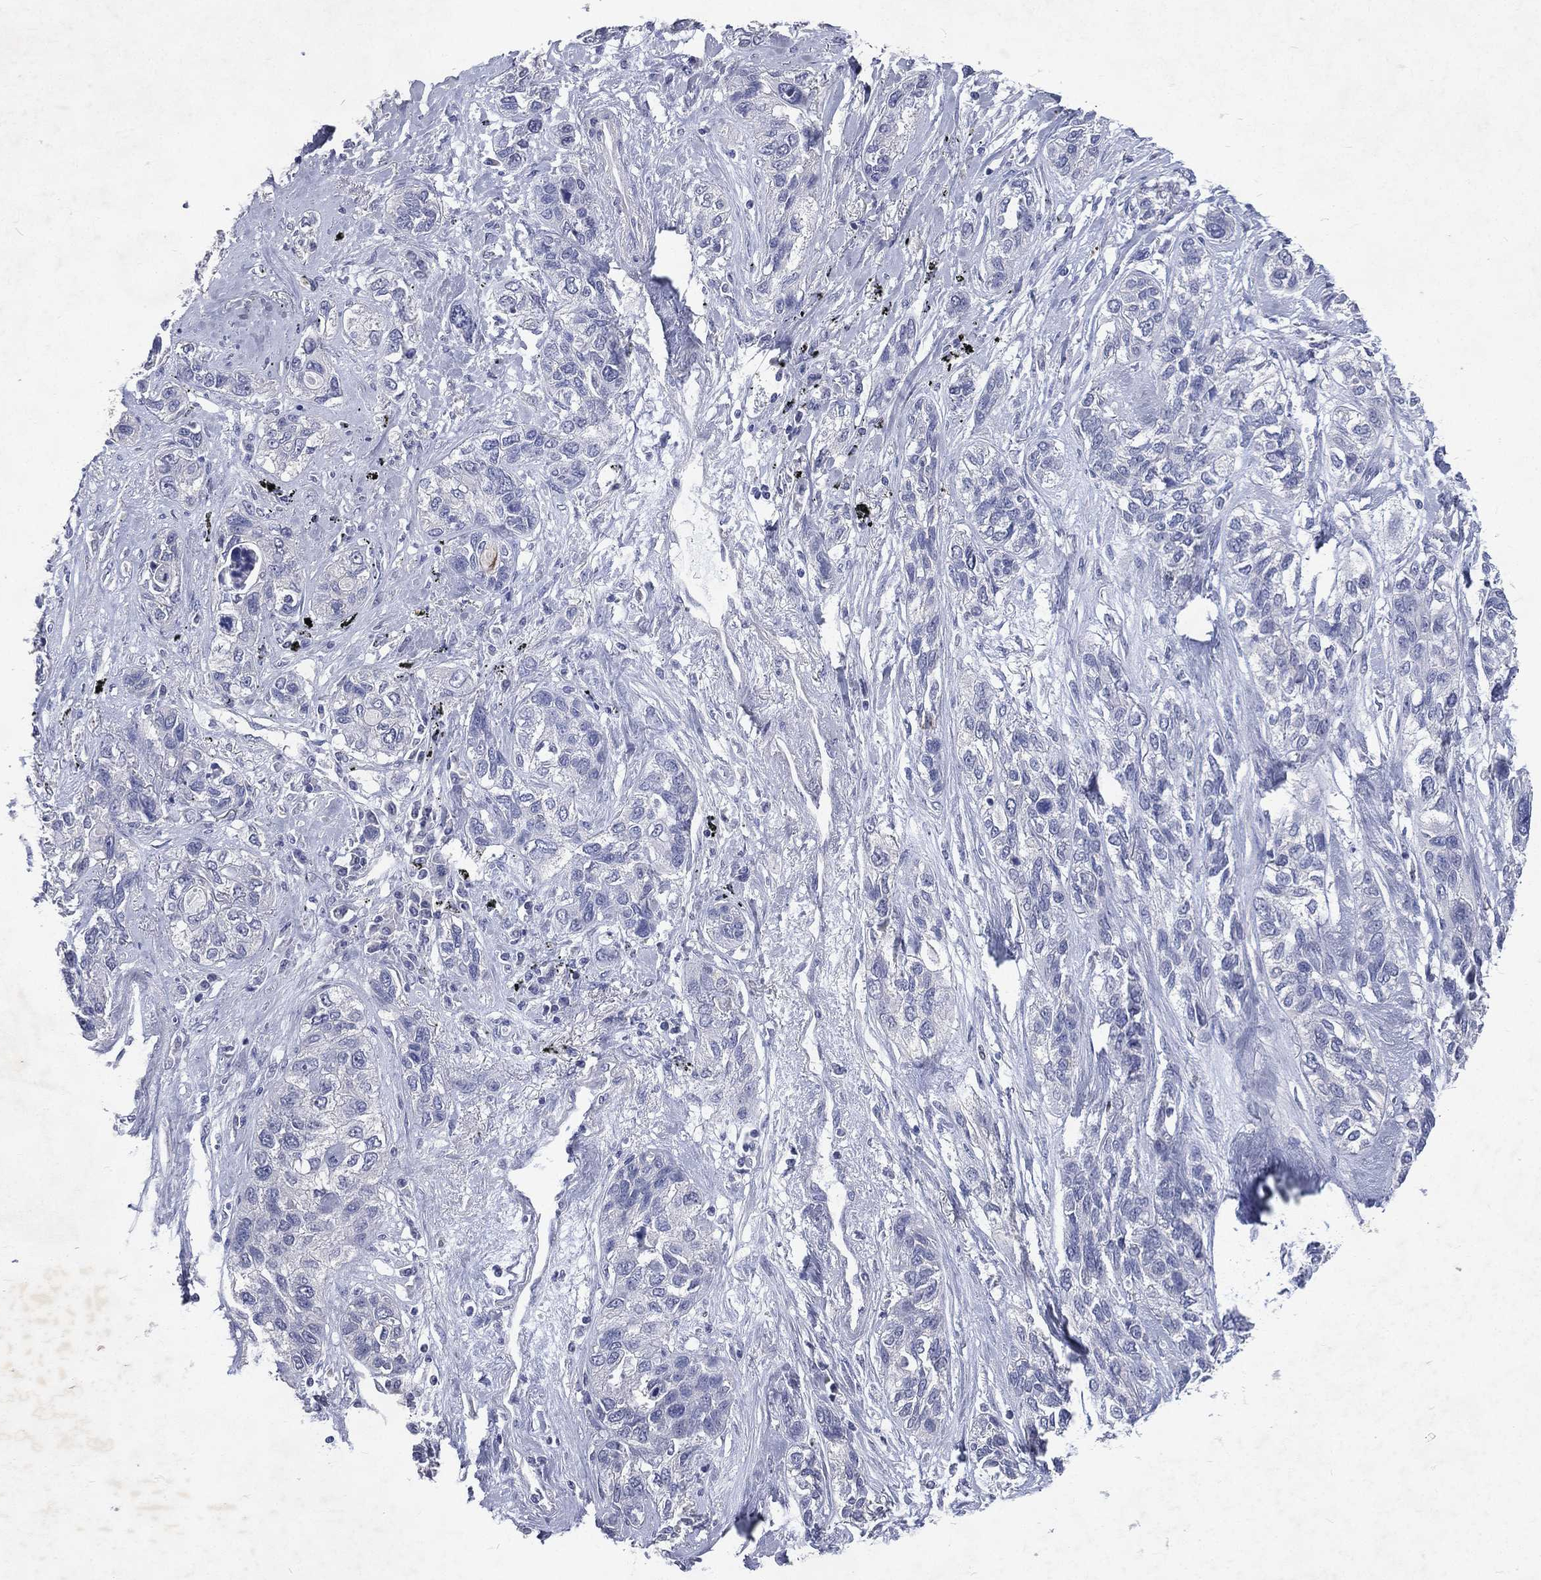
{"staining": {"intensity": "negative", "quantity": "none", "location": "none"}, "tissue": "lung cancer", "cell_type": "Tumor cells", "image_type": "cancer", "snomed": [{"axis": "morphology", "description": "Squamous cell carcinoma, NOS"}, {"axis": "topography", "description": "Lung"}], "caption": "The IHC micrograph has no significant expression in tumor cells of lung cancer tissue. (DAB immunohistochemistry visualized using brightfield microscopy, high magnification).", "gene": "SLC34A2", "patient": {"sex": "female", "age": 70}}